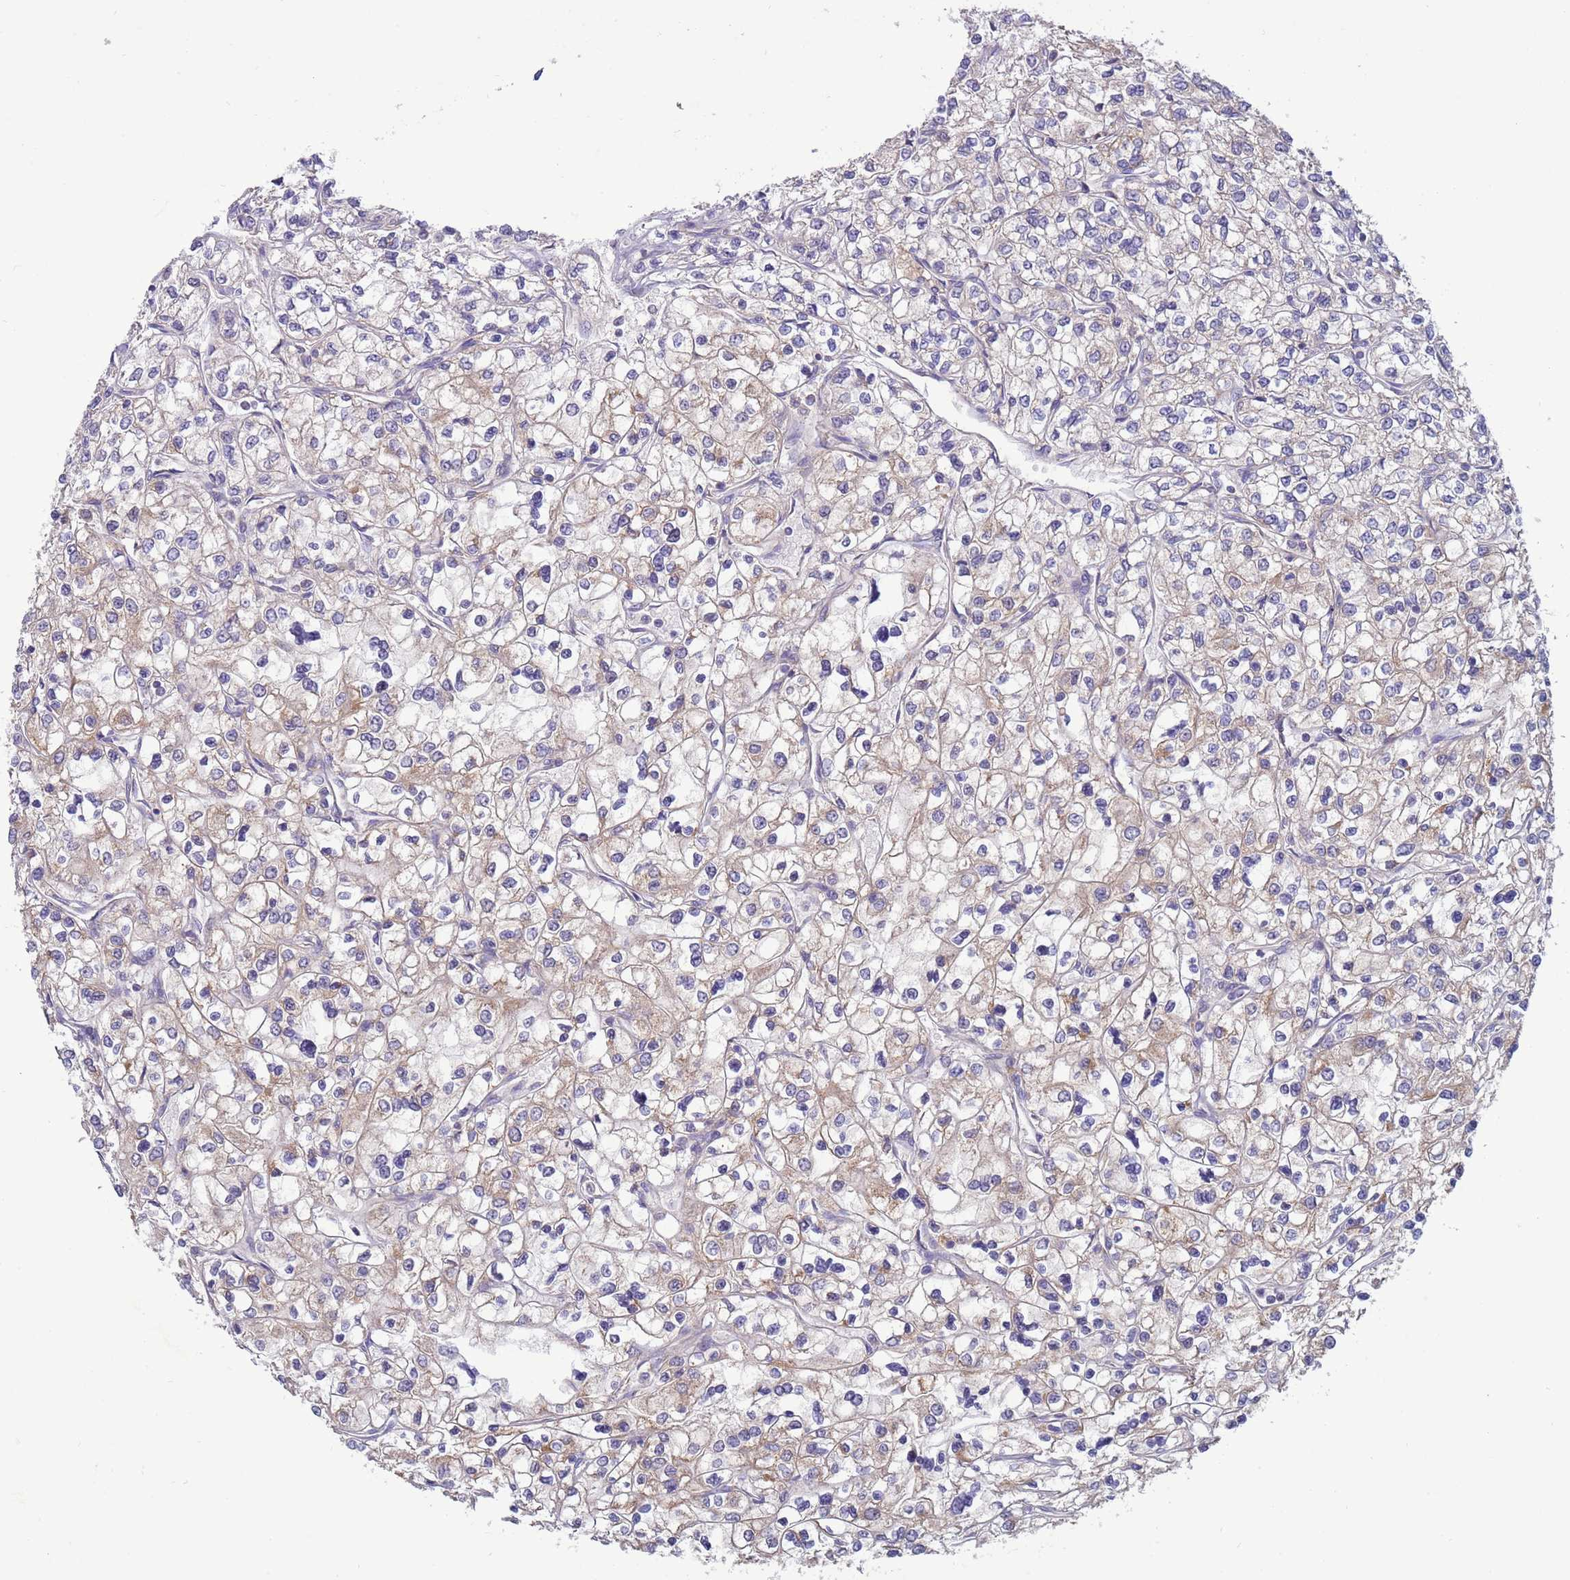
{"staining": {"intensity": "weak", "quantity": "25%-75%", "location": "cytoplasmic/membranous"}, "tissue": "renal cancer", "cell_type": "Tumor cells", "image_type": "cancer", "snomed": [{"axis": "morphology", "description": "Adenocarcinoma, NOS"}, {"axis": "topography", "description": "Kidney"}], "caption": "Immunohistochemistry (DAB (3,3'-diaminobenzidine)) staining of human adenocarcinoma (renal) demonstrates weak cytoplasmic/membranous protein staining in about 25%-75% of tumor cells.", "gene": "UQCRQ", "patient": {"sex": "male", "age": 80}}